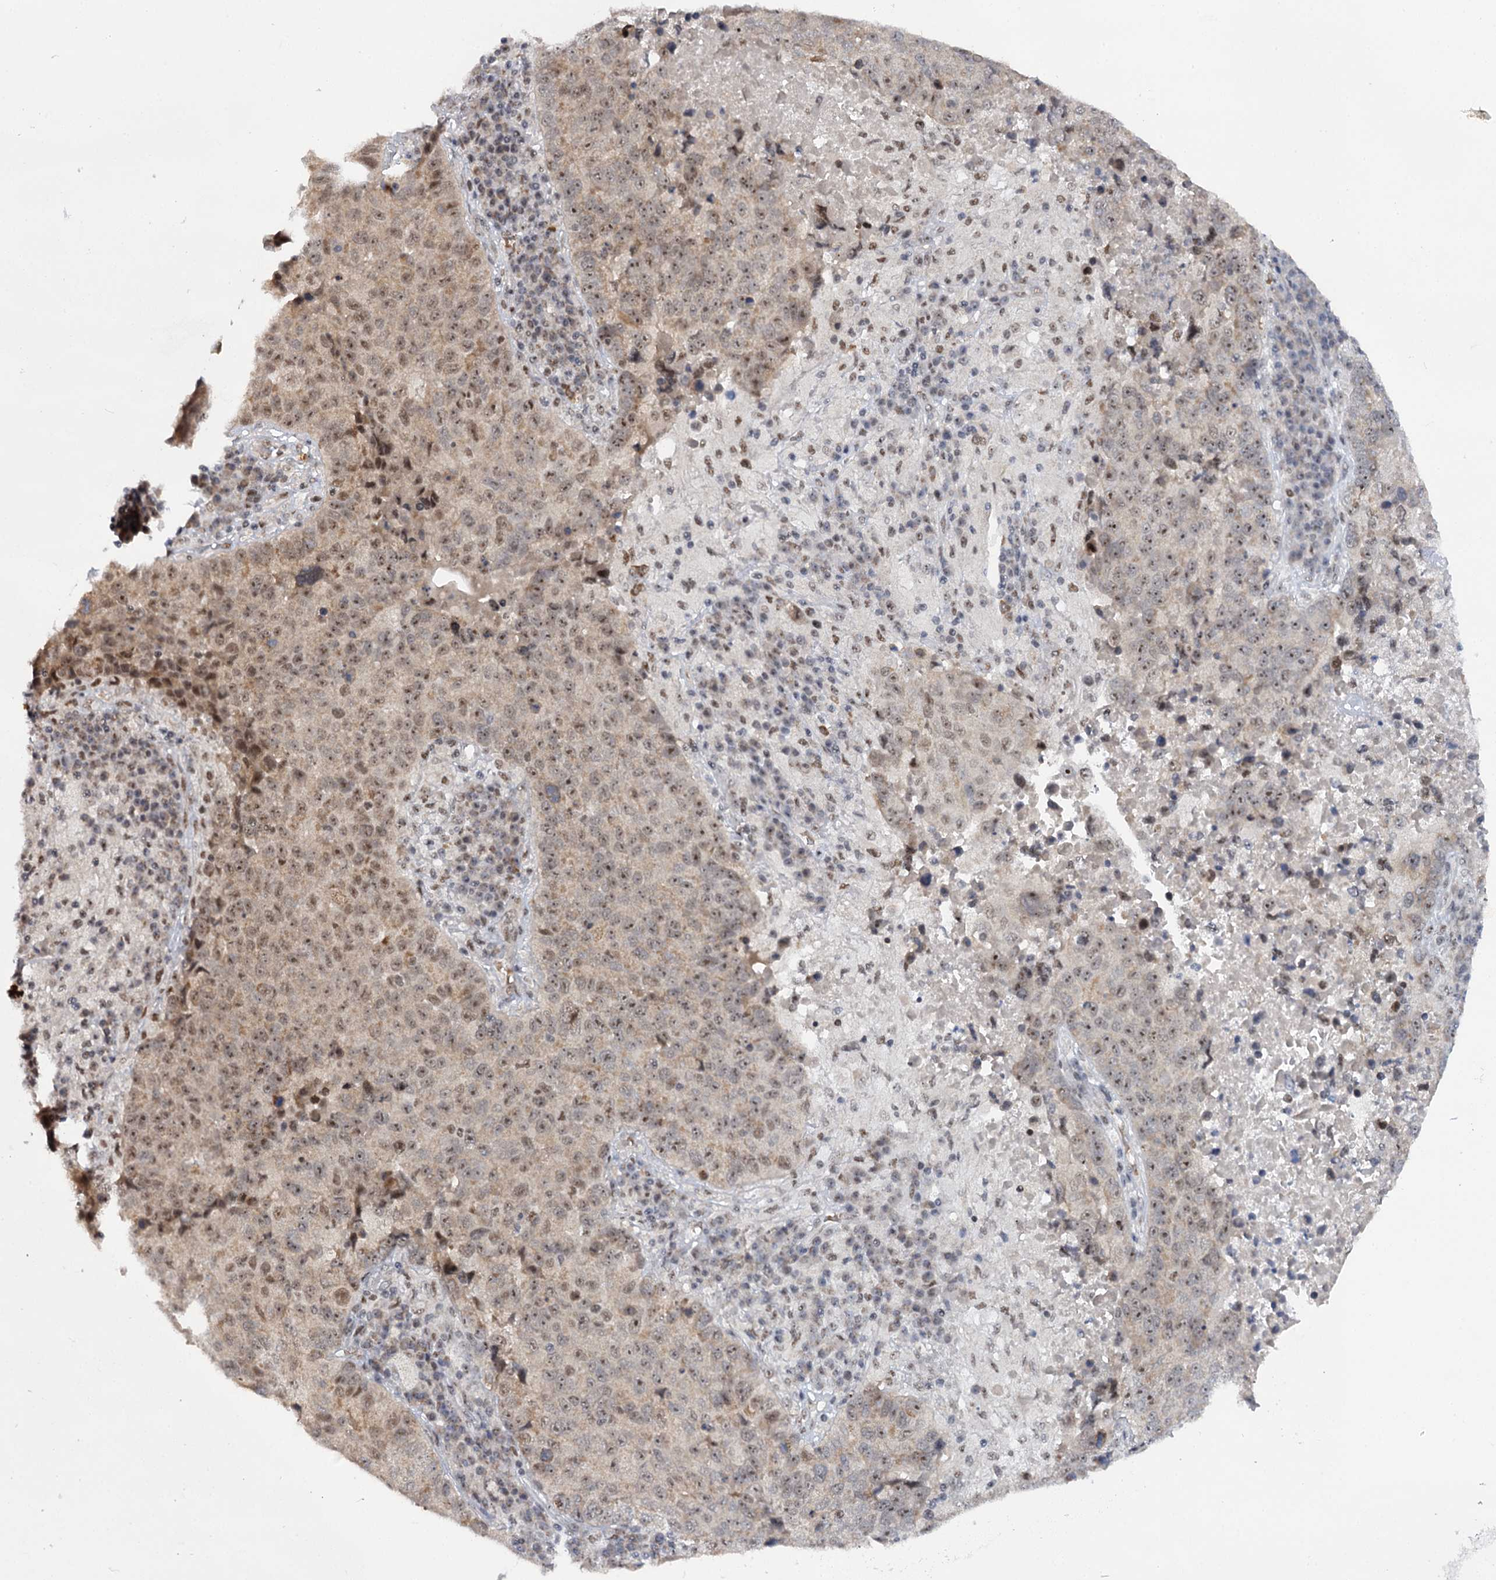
{"staining": {"intensity": "moderate", "quantity": ">75%", "location": "nuclear"}, "tissue": "lung cancer", "cell_type": "Tumor cells", "image_type": "cancer", "snomed": [{"axis": "morphology", "description": "Squamous cell carcinoma, NOS"}, {"axis": "topography", "description": "Lung"}], "caption": "A high-resolution photomicrograph shows immunohistochemistry (IHC) staining of lung squamous cell carcinoma, which exhibits moderate nuclear expression in about >75% of tumor cells.", "gene": "BUD13", "patient": {"sex": "male", "age": 73}}